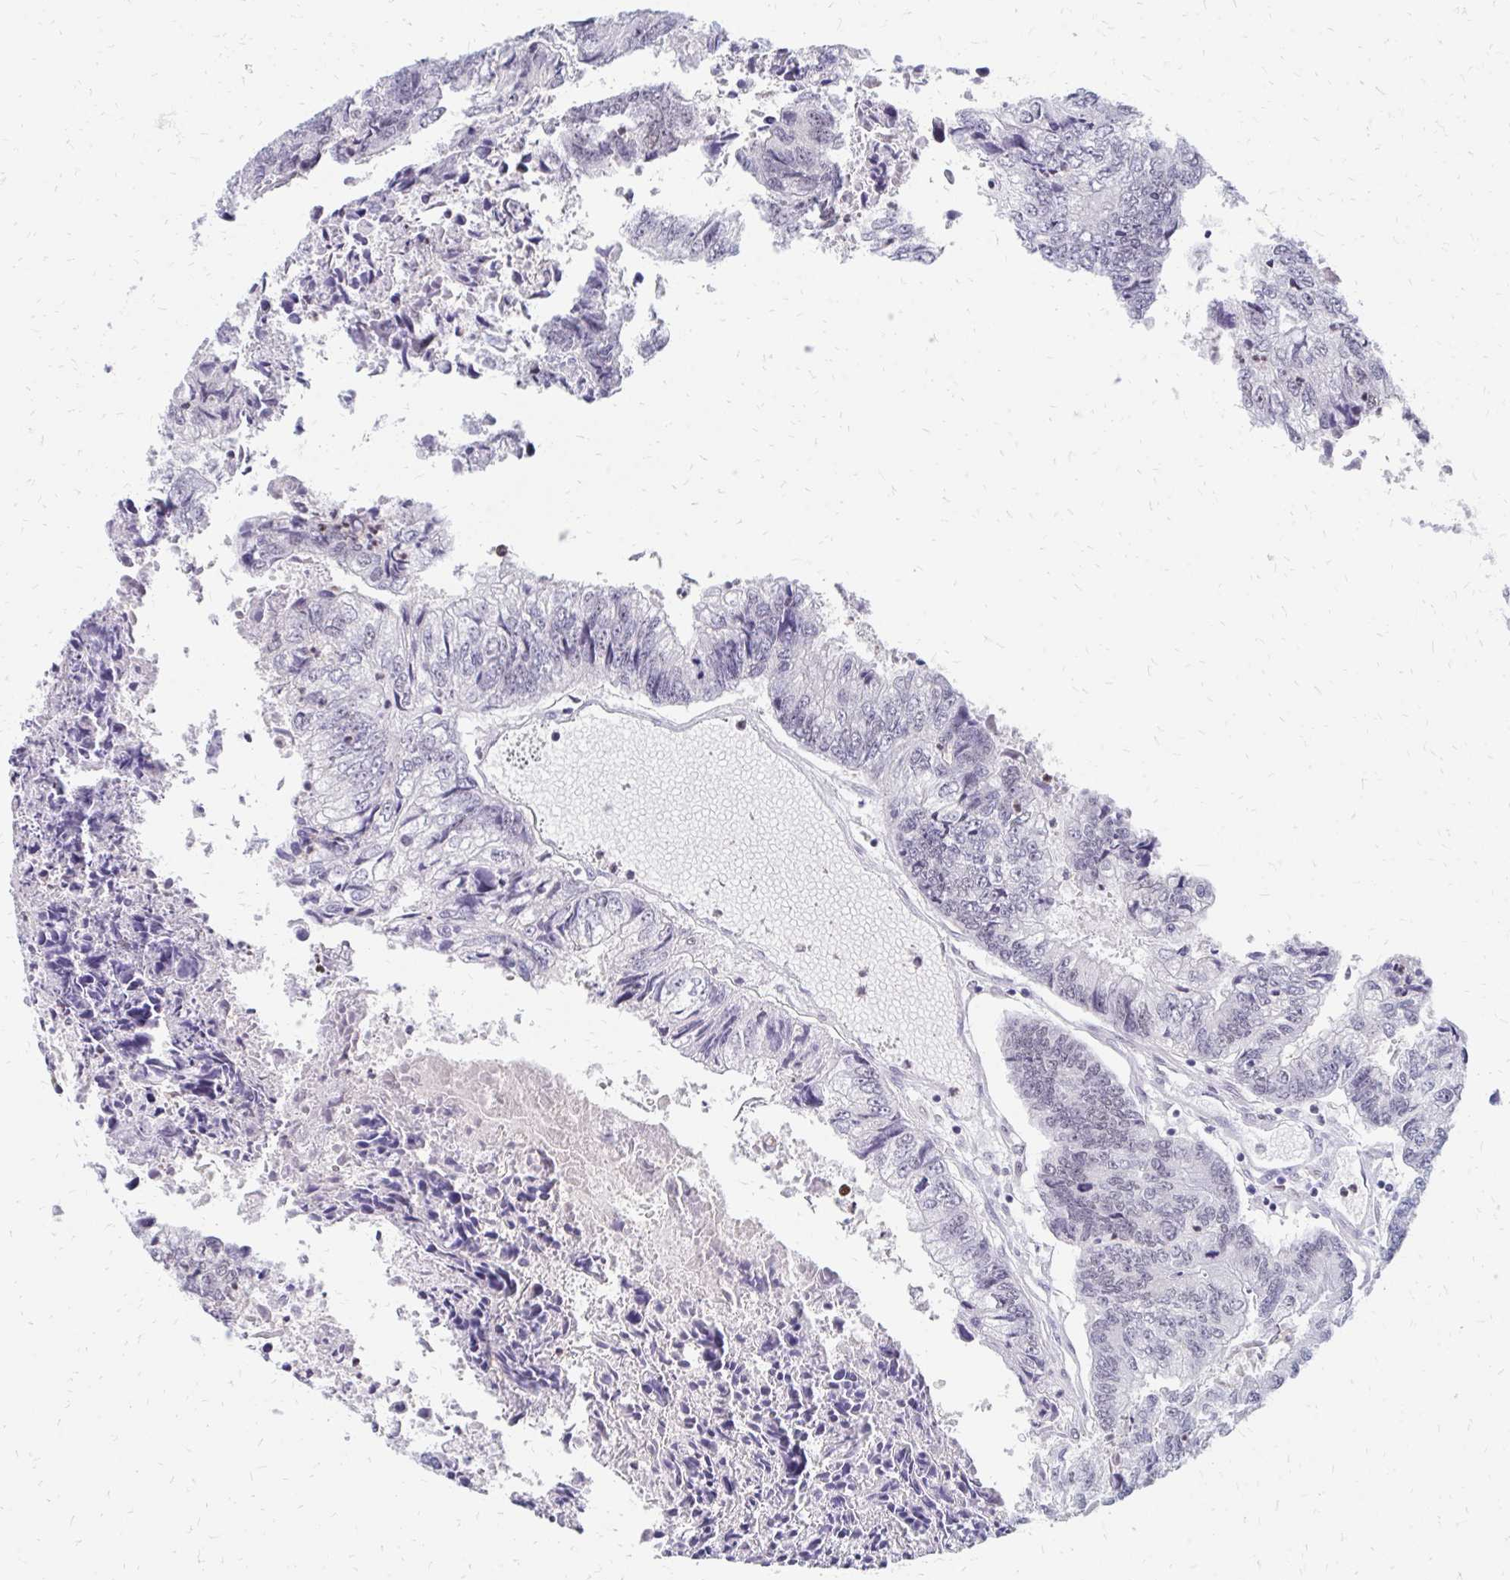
{"staining": {"intensity": "negative", "quantity": "none", "location": "none"}, "tissue": "colorectal cancer", "cell_type": "Tumor cells", "image_type": "cancer", "snomed": [{"axis": "morphology", "description": "Adenocarcinoma, NOS"}, {"axis": "topography", "description": "Colon"}], "caption": "An immunohistochemistry (IHC) histopathology image of colorectal adenocarcinoma is shown. There is no staining in tumor cells of colorectal adenocarcinoma.", "gene": "PLK3", "patient": {"sex": "male", "age": 86}}